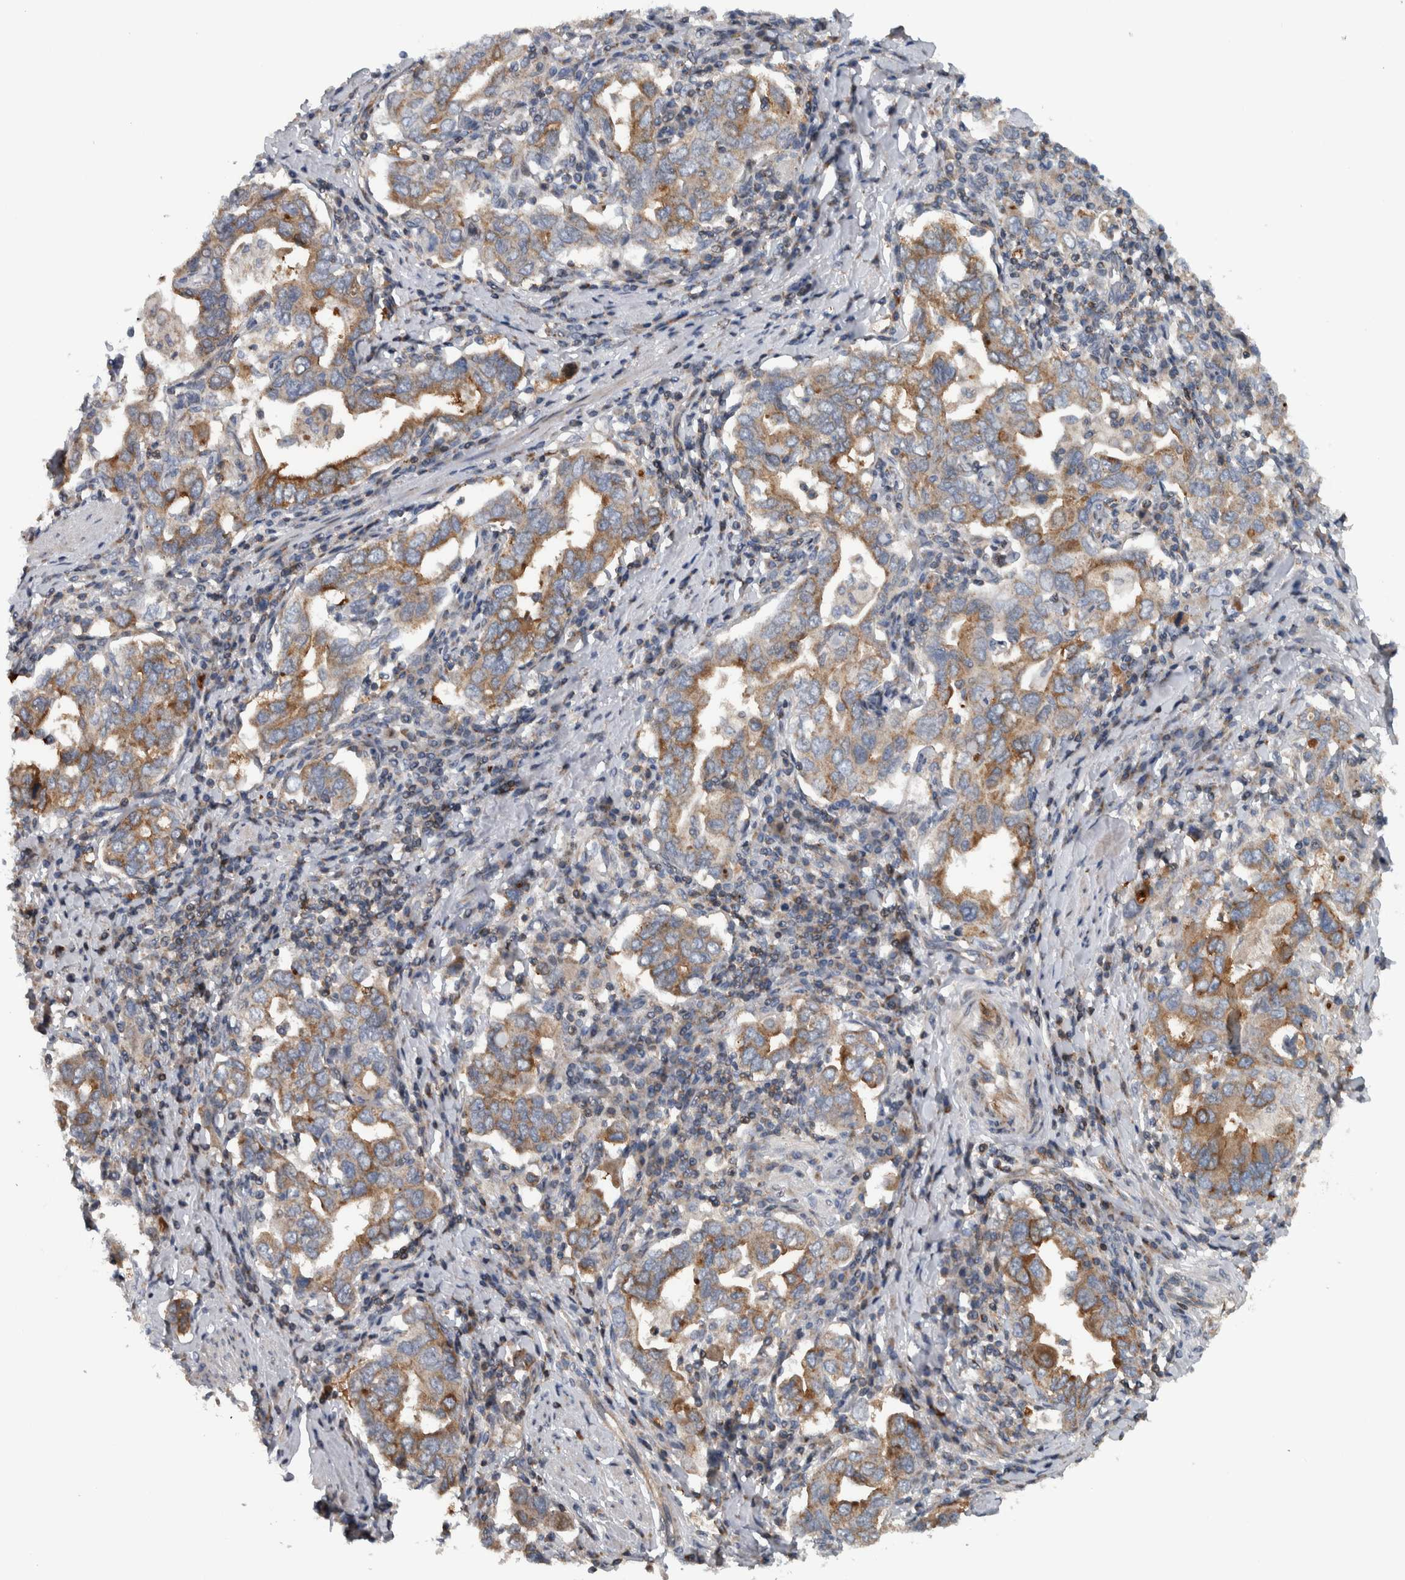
{"staining": {"intensity": "moderate", "quantity": ">75%", "location": "cytoplasmic/membranous"}, "tissue": "stomach cancer", "cell_type": "Tumor cells", "image_type": "cancer", "snomed": [{"axis": "morphology", "description": "Adenocarcinoma, NOS"}, {"axis": "topography", "description": "Stomach, upper"}], "caption": "The image demonstrates staining of adenocarcinoma (stomach), revealing moderate cytoplasmic/membranous protein staining (brown color) within tumor cells.", "gene": "BAIAP2L1", "patient": {"sex": "male", "age": 62}}